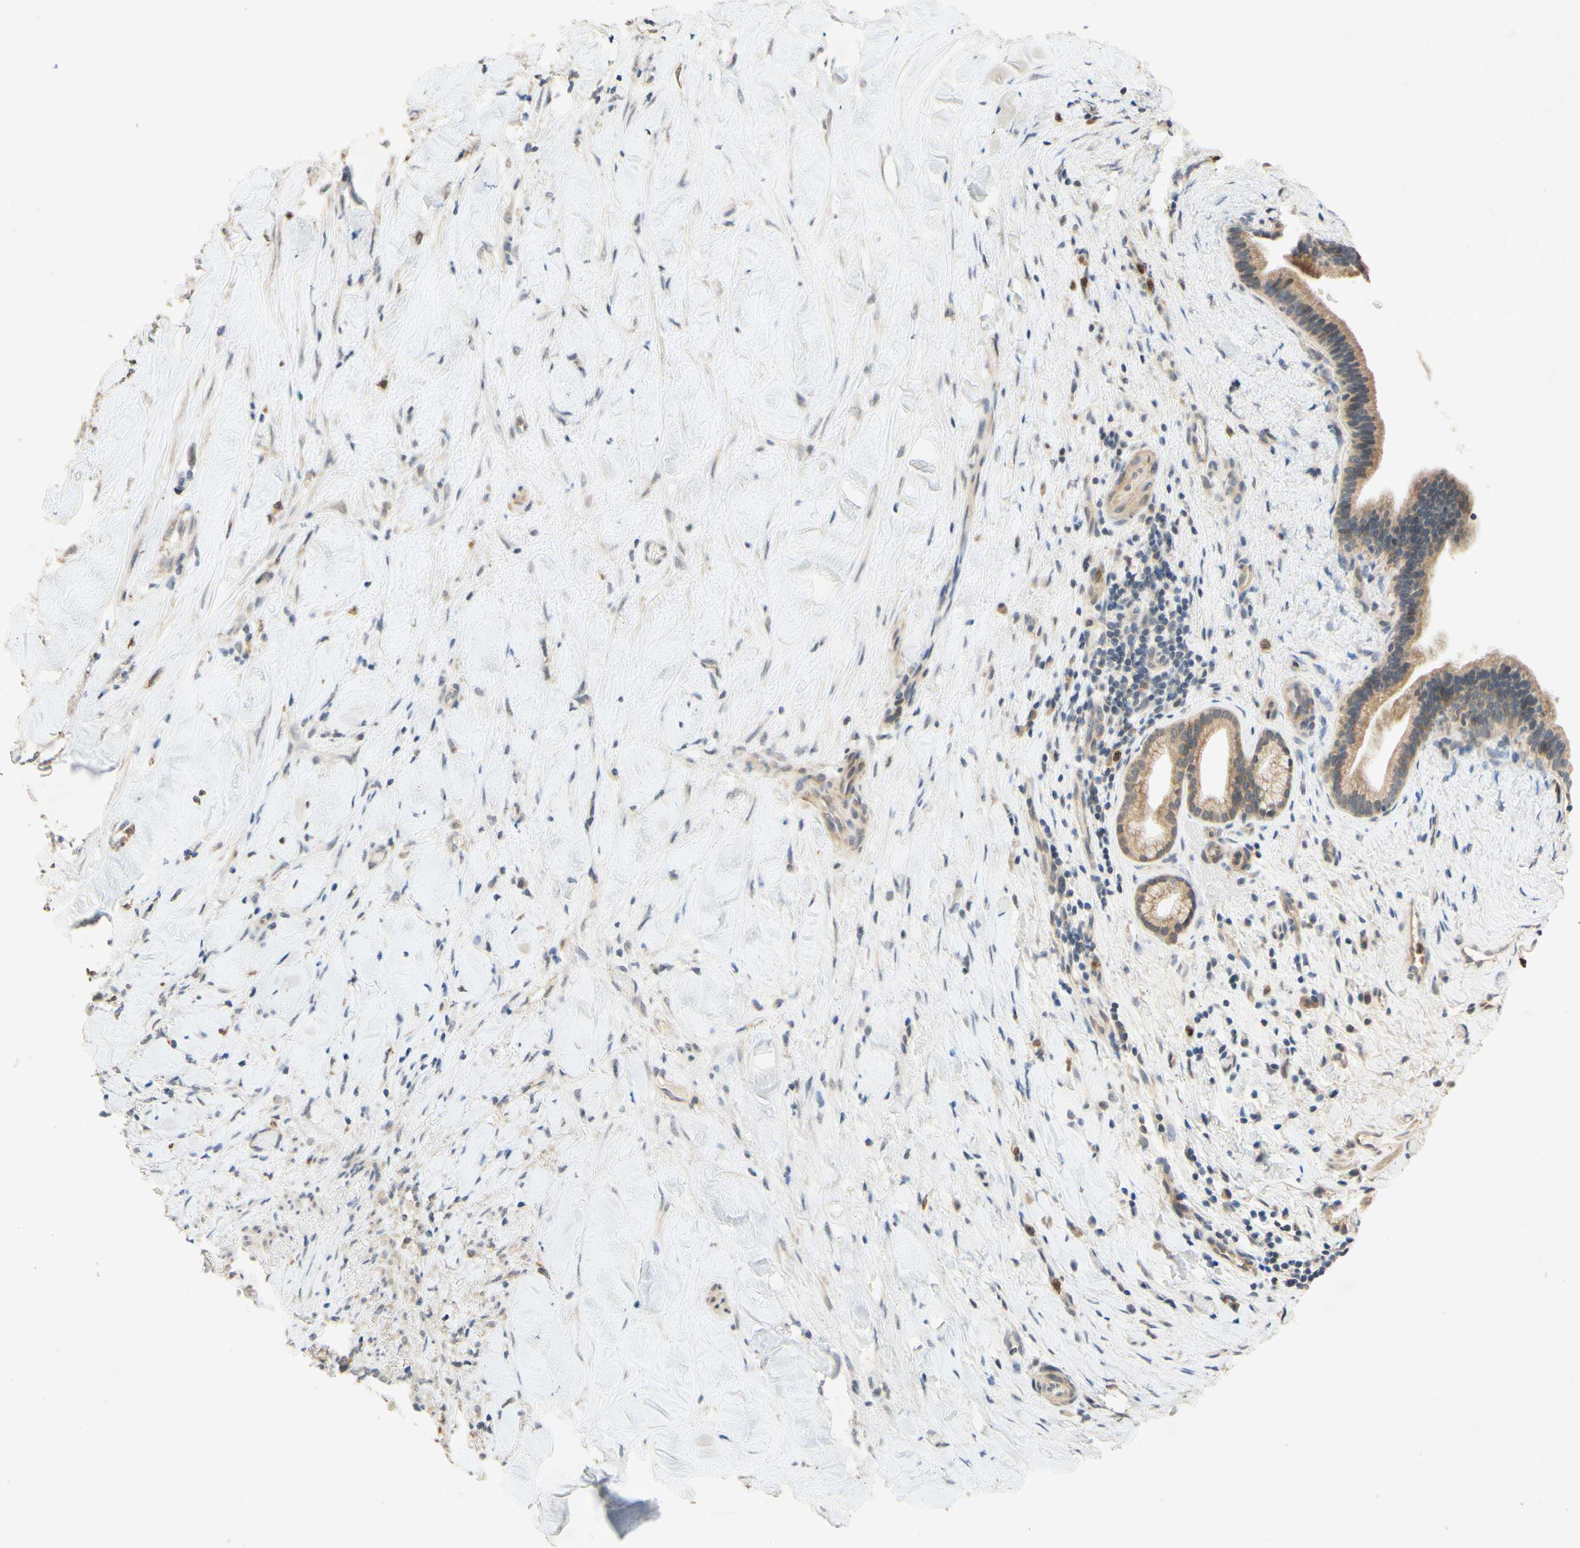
{"staining": {"intensity": "moderate", "quantity": "25%-75%", "location": "cytoplasmic/membranous"}, "tissue": "liver cancer", "cell_type": "Tumor cells", "image_type": "cancer", "snomed": [{"axis": "morphology", "description": "Cholangiocarcinoma"}, {"axis": "topography", "description": "Liver"}], "caption": "Cholangiocarcinoma (liver) stained with a protein marker exhibits moderate staining in tumor cells.", "gene": "GATA1", "patient": {"sex": "female", "age": 67}}